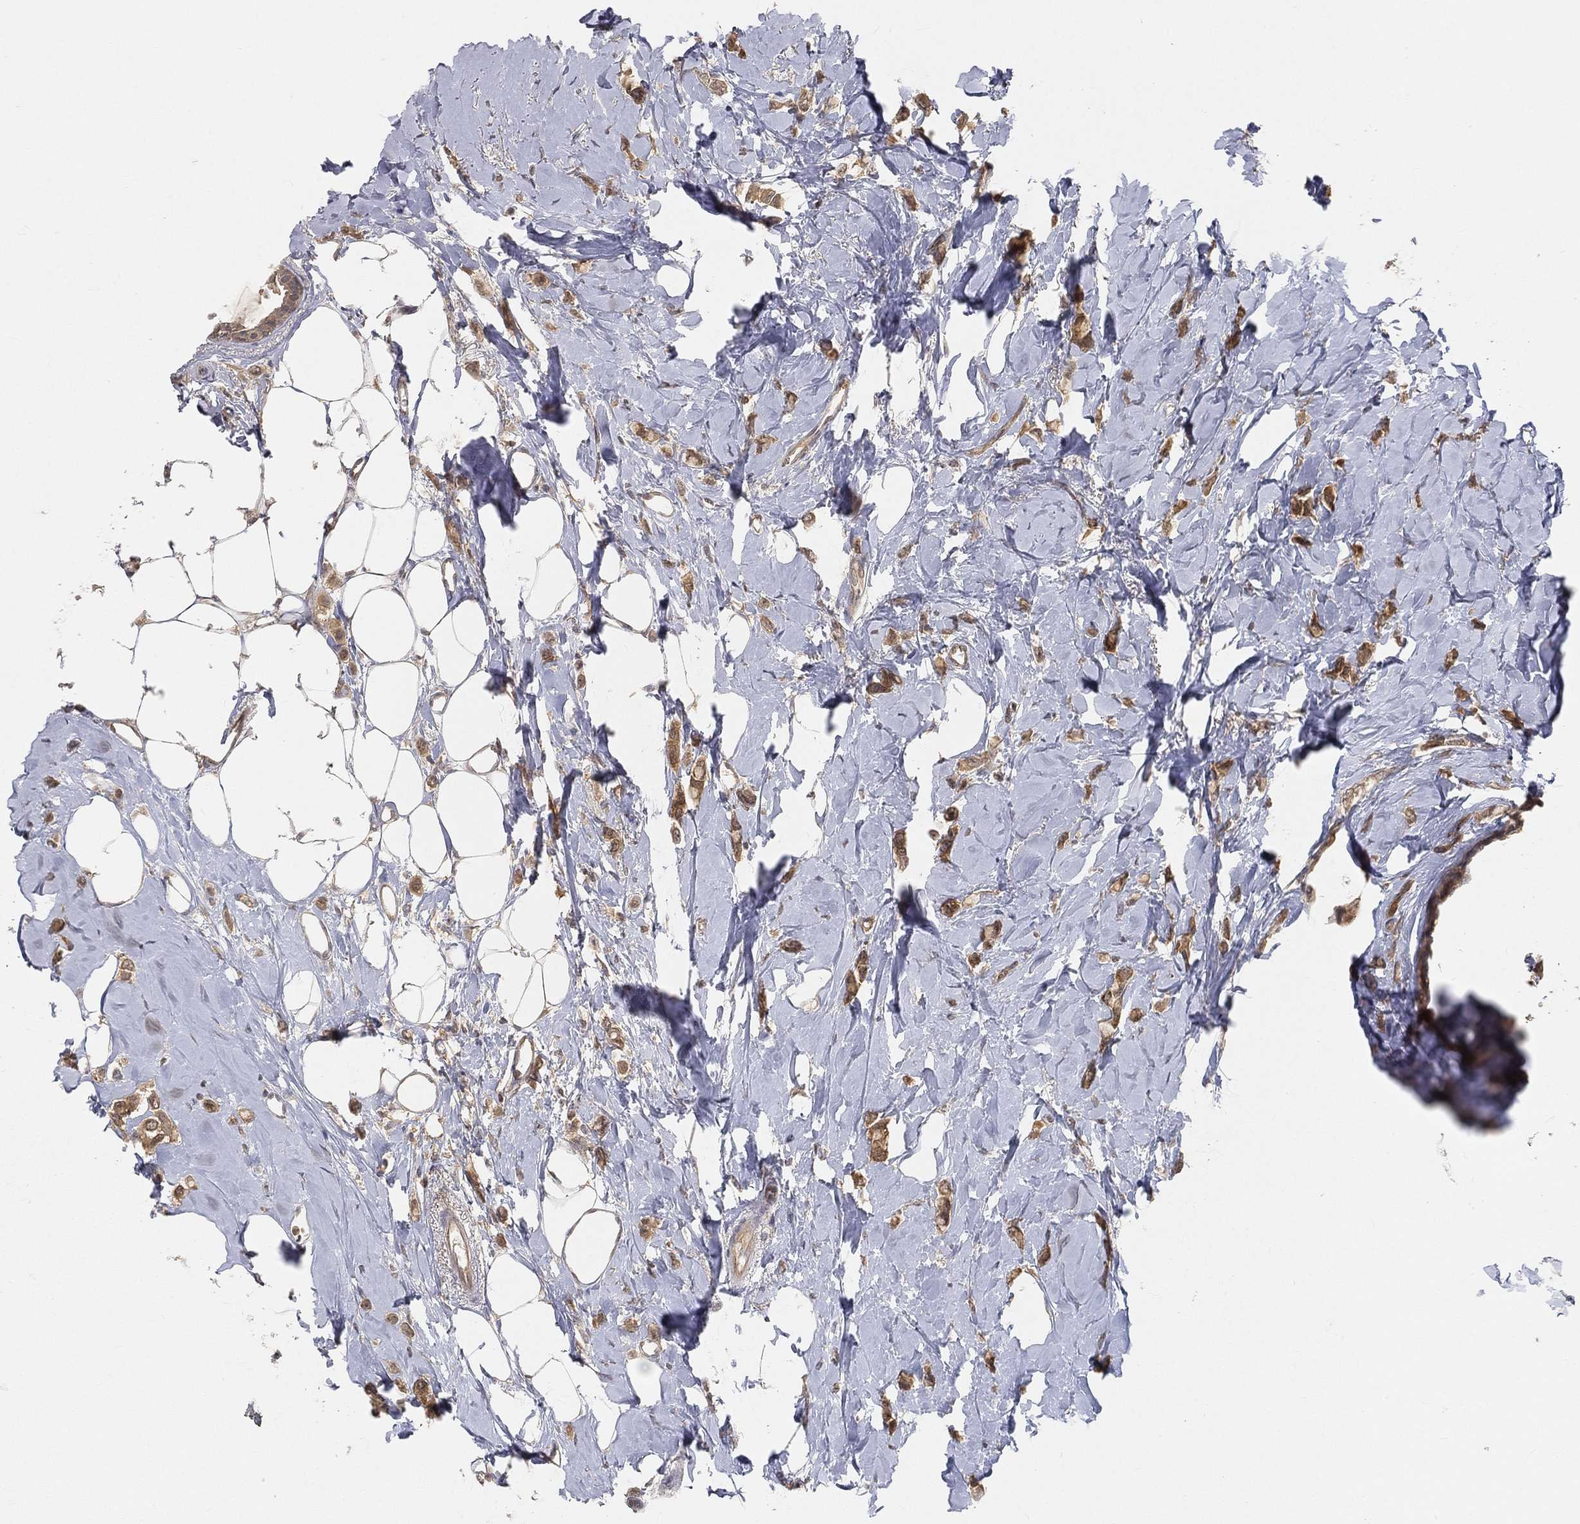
{"staining": {"intensity": "moderate", "quantity": ">75%", "location": "cytoplasmic/membranous"}, "tissue": "breast cancer", "cell_type": "Tumor cells", "image_type": "cancer", "snomed": [{"axis": "morphology", "description": "Lobular carcinoma"}, {"axis": "topography", "description": "Breast"}], "caption": "Protein positivity by immunohistochemistry (IHC) reveals moderate cytoplasmic/membranous expression in about >75% of tumor cells in breast lobular carcinoma.", "gene": "MAPK1", "patient": {"sex": "female", "age": 66}}